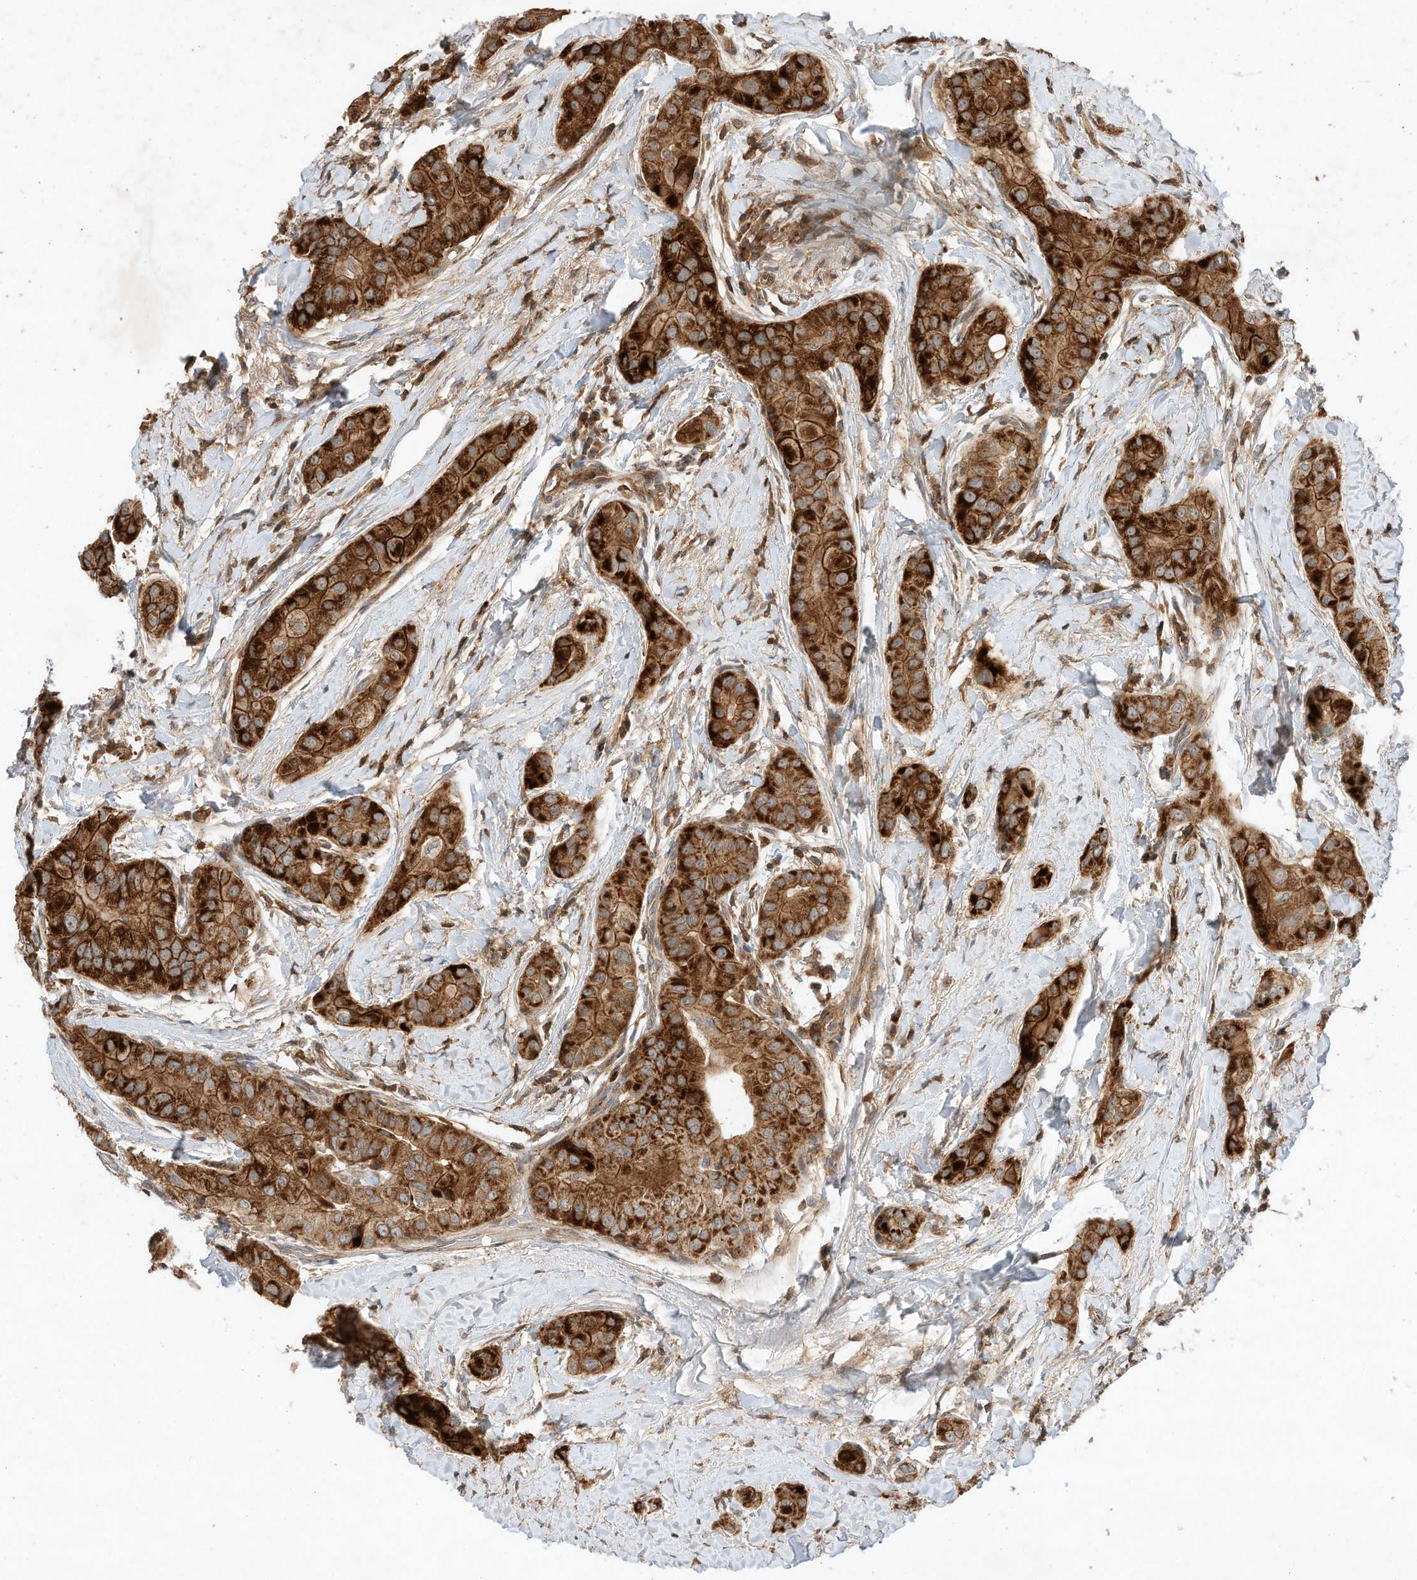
{"staining": {"intensity": "strong", "quantity": ">75%", "location": "cytoplasmic/membranous"}, "tissue": "thyroid cancer", "cell_type": "Tumor cells", "image_type": "cancer", "snomed": [{"axis": "morphology", "description": "Papillary adenocarcinoma, NOS"}, {"axis": "topography", "description": "Thyroid gland"}], "caption": "Tumor cells reveal high levels of strong cytoplasmic/membranous positivity in approximately >75% of cells in thyroid cancer (papillary adenocarcinoma).", "gene": "CPAMD8", "patient": {"sex": "male", "age": 33}}